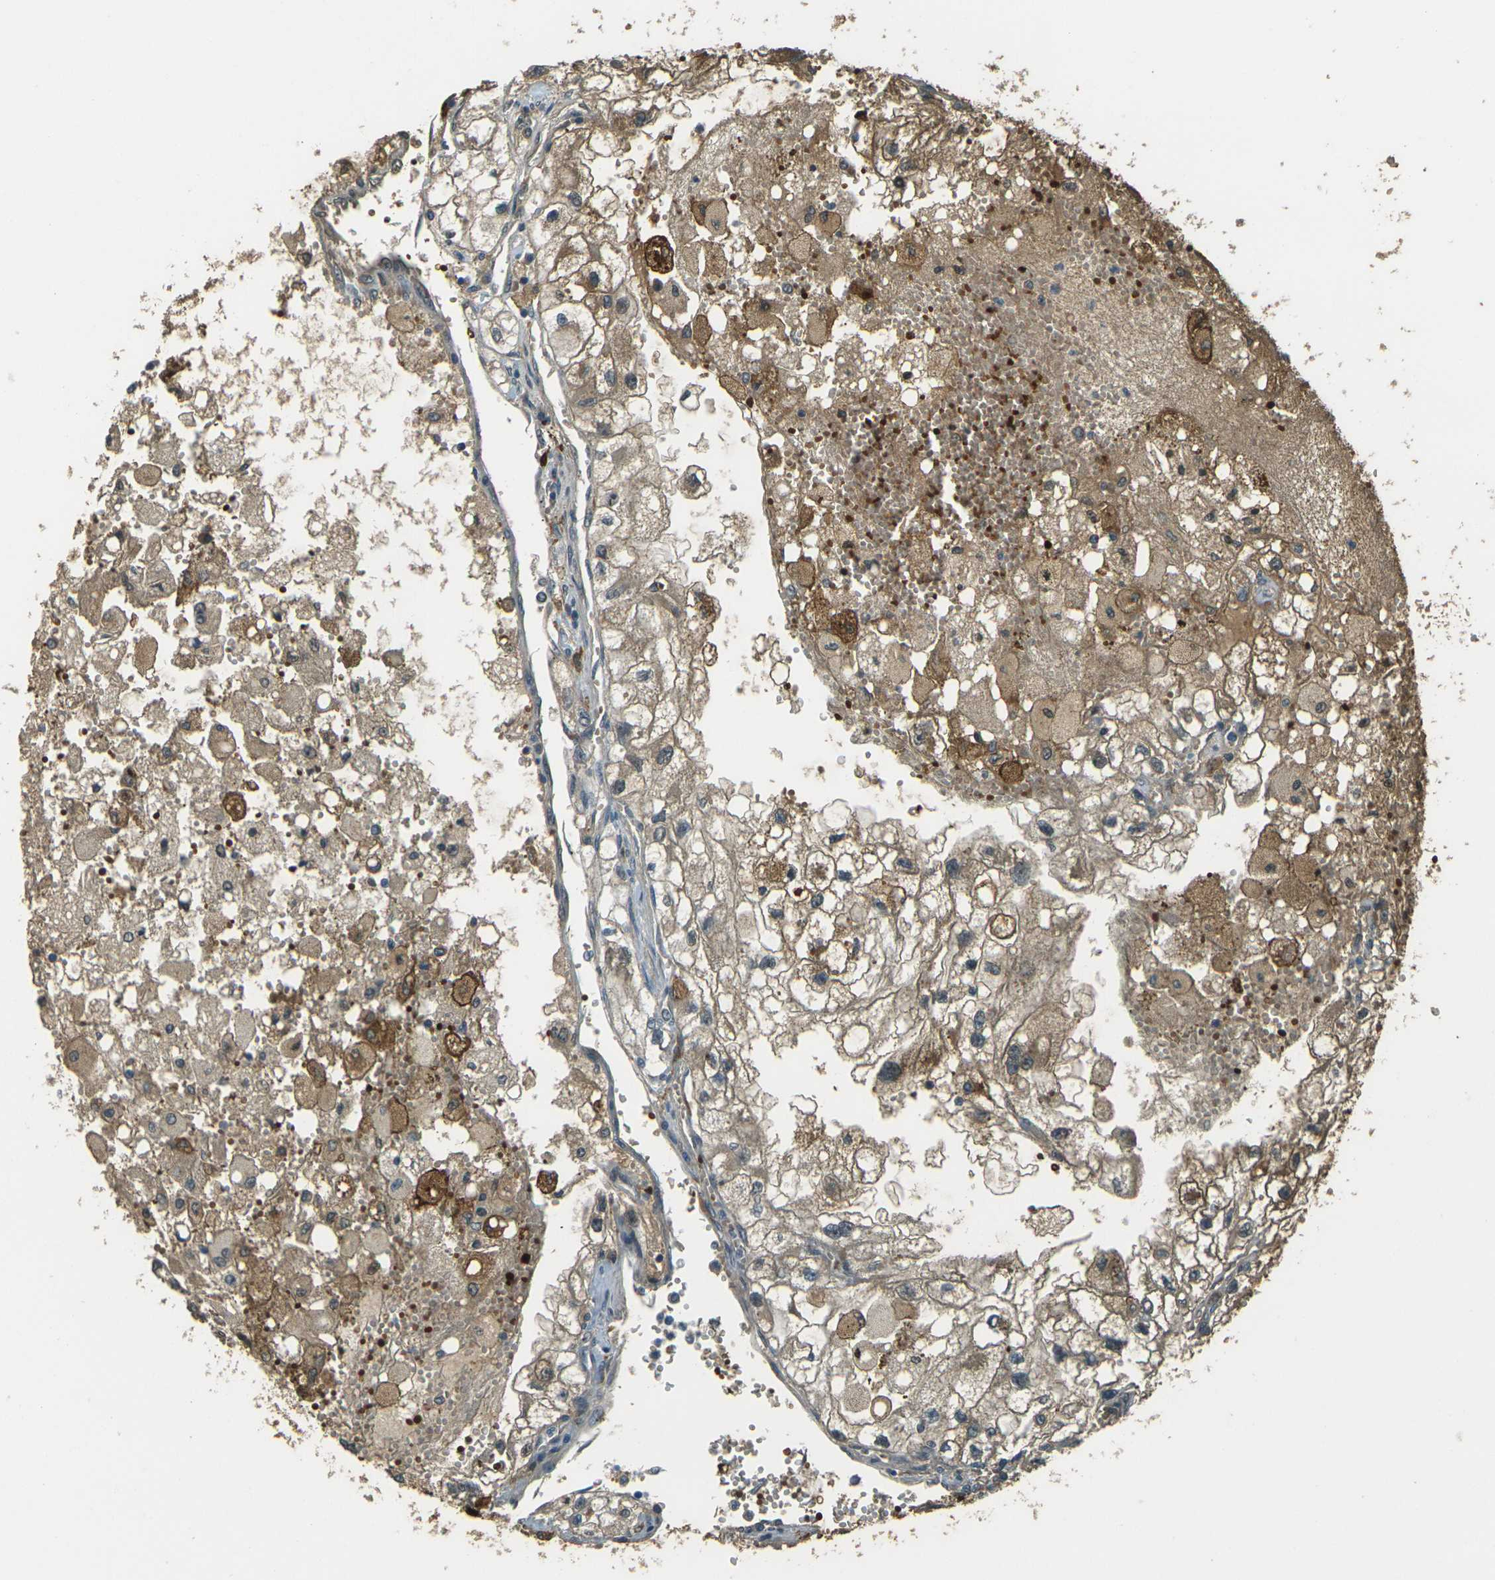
{"staining": {"intensity": "weak", "quantity": ">75%", "location": "cytoplasmic/membranous"}, "tissue": "renal cancer", "cell_type": "Tumor cells", "image_type": "cancer", "snomed": [{"axis": "morphology", "description": "Adenocarcinoma, NOS"}, {"axis": "topography", "description": "Kidney"}], "caption": "This photomicrograph reveals renal cancer (adenocarcinoma) stained with immunohistochemistry to label a protein in brown. The cytoplasmic/membranous of tumor cells show weak positivity for the protein. Nuclei are counter-stained blue.", "gene": "TOR1A", "patient": {"sex": "female", "age": 70}}